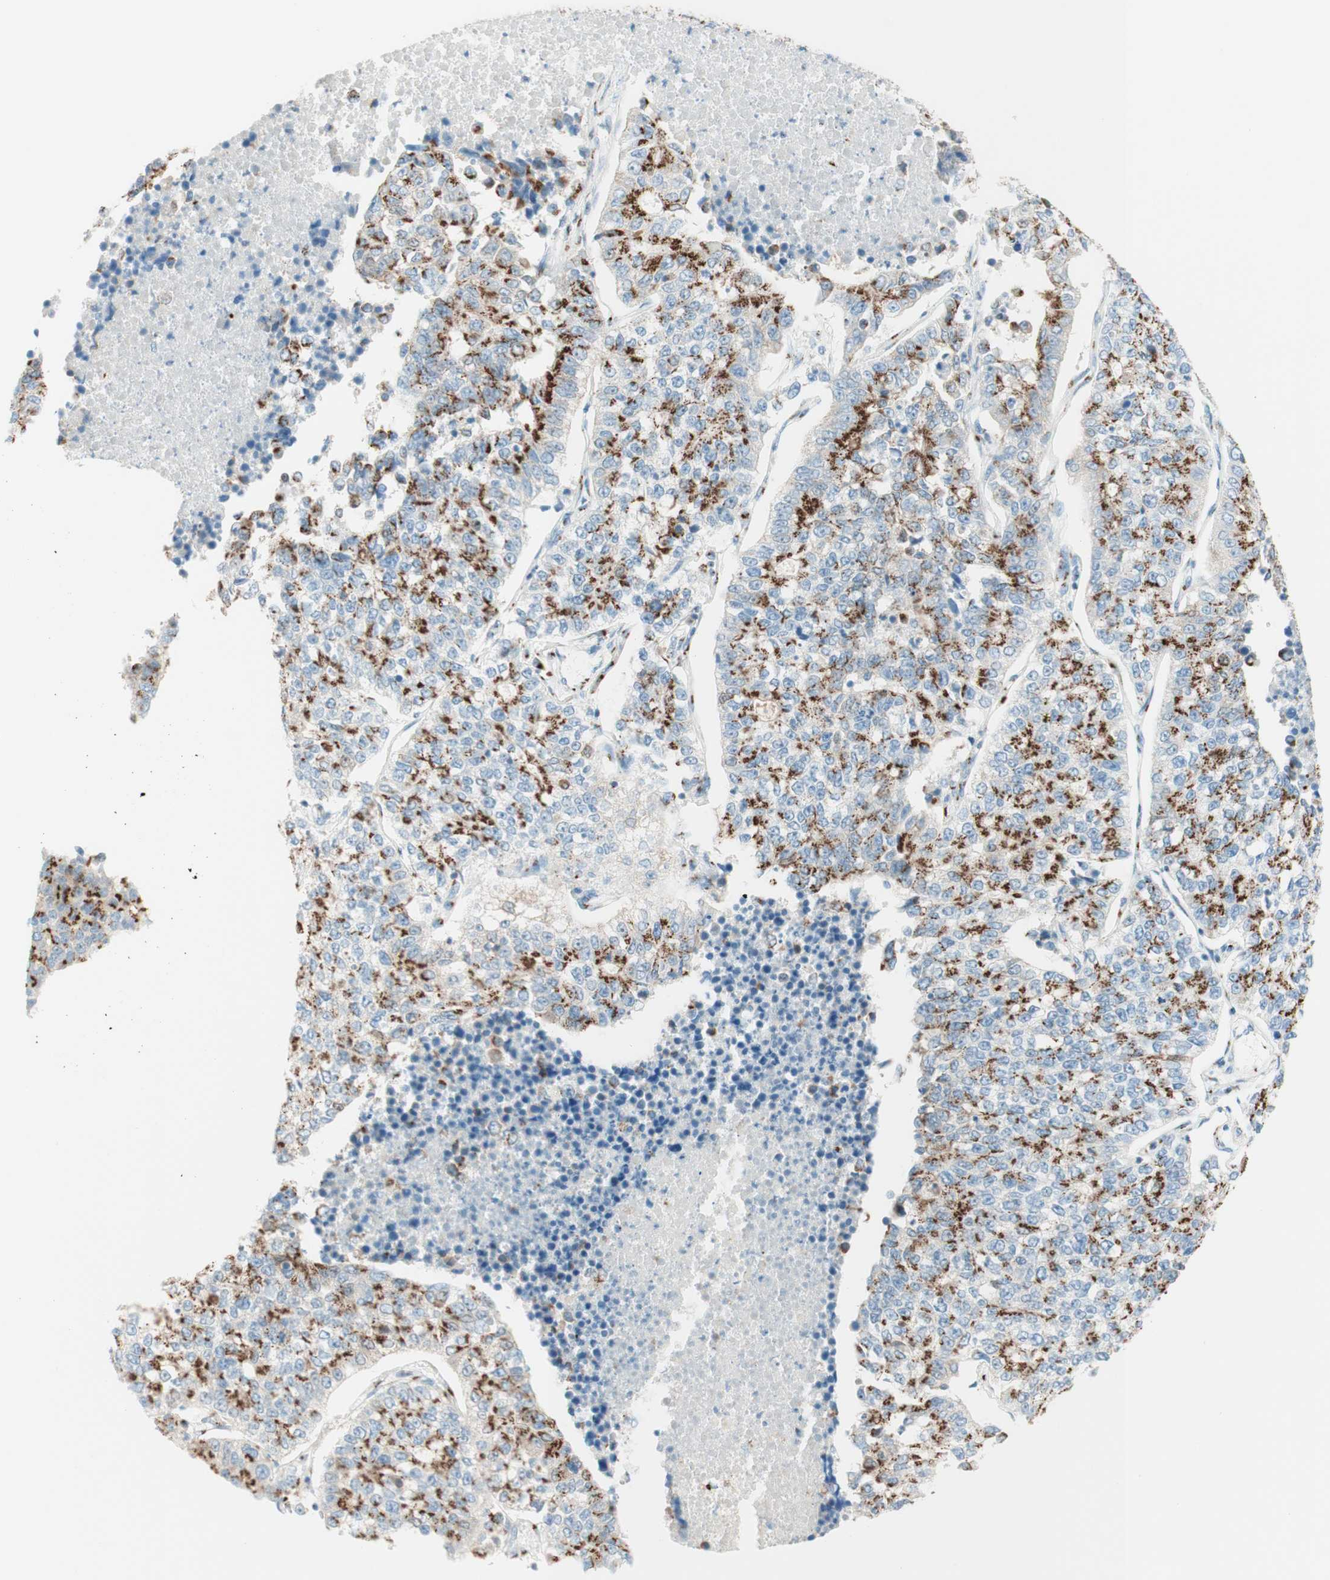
{"staining": {"intensity": "strong", "quantity": ">75%", "location": "cytoplasmic/membranous"}, "tissue": "lung cancer", "cell_type": "Tumor cells", "image_type": "cancer", "snomed": [{"axis": "morphology", "description": "Adenocarcinoma, NOS"}, {"axis": "topography", "description": "Lung"}], "caption": "Human lung adenocarcinoma stained with a brown dye shows strong cytoplasmic/membranous positive expression in approximately >75% of tumor cells.", "gene": "GOLGB1", "patient": {"sex": "male", "age": 49}}